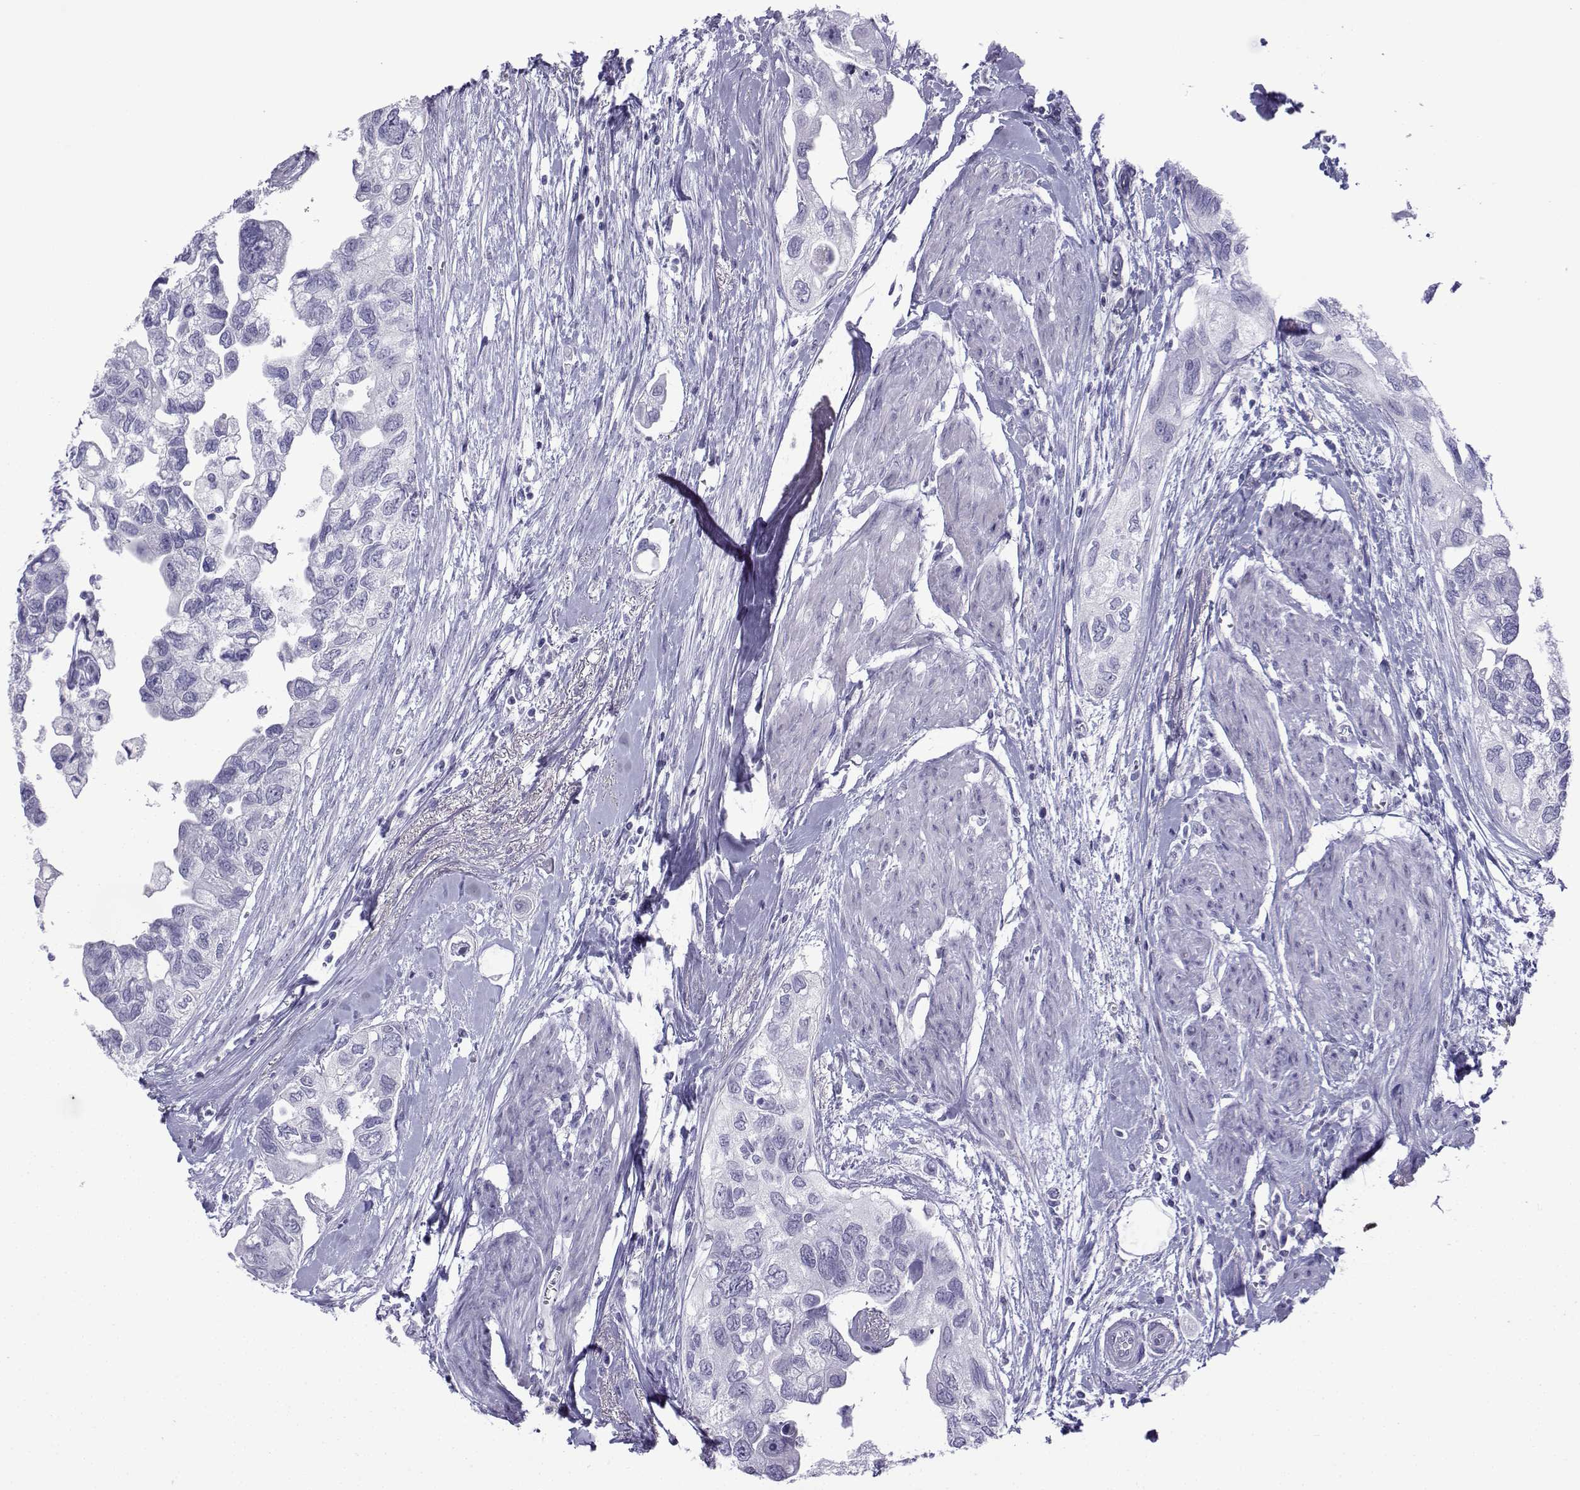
{"staining": {"intensity": "negative", "quantity": "none", "location": "none"}, "tissue": "urothelial cancer", "cell_type": "Tumor cells", "image_type": "cancer", "snomed": [{"axis": "morphology", "description": "Urothelial carcinoma, High grade"}, {"axis": "topography", "description": "Urinary bladder"}], "caption": "An immunohistochemistry (IHC) histopathology image of urothelial cancer is shown. There is no staining in tumor cells of urothelial cancer.", "gene": "TRIM46", "patient": {"sex": "male", "age": 59}}